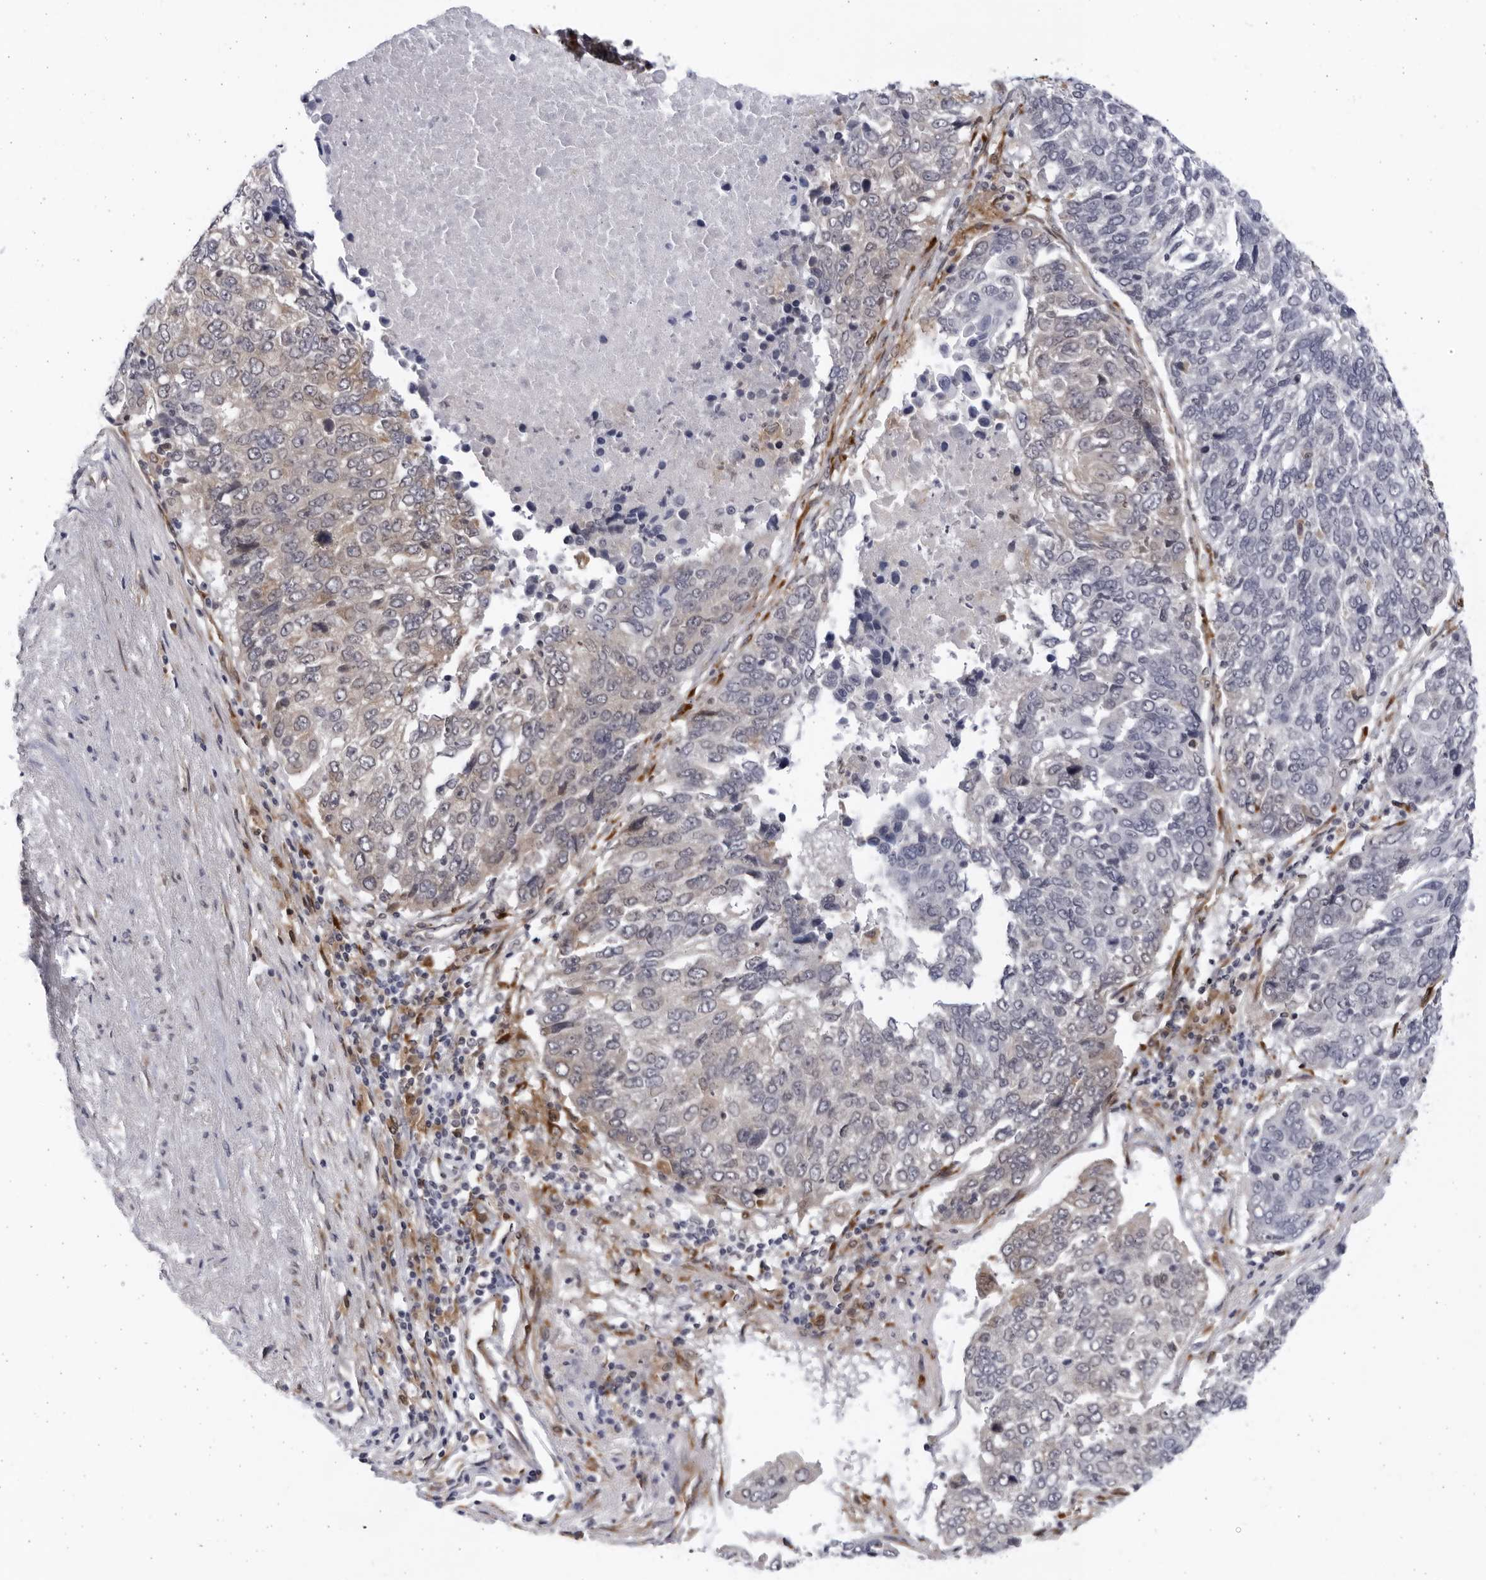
{"staining": {"intensity": "negative", "quantity": "none", "location": "none"}, "tissue": "lung cancer", "cell_type": "Tumor cells", "image_type": "cancer", "snomed": [{"axis": "morphology", "description": "Squamous cell carcinoma, NOS"}, {"axis": "topography", "description": "Lung"}], "caption": "A photomicrograph of human lung squamous cell carcinoma is negative for staining in tumor cells. Nuclei are stained in blue.", "gene": "BMP2K", "patient": {"sex": "male", "age": 66}}